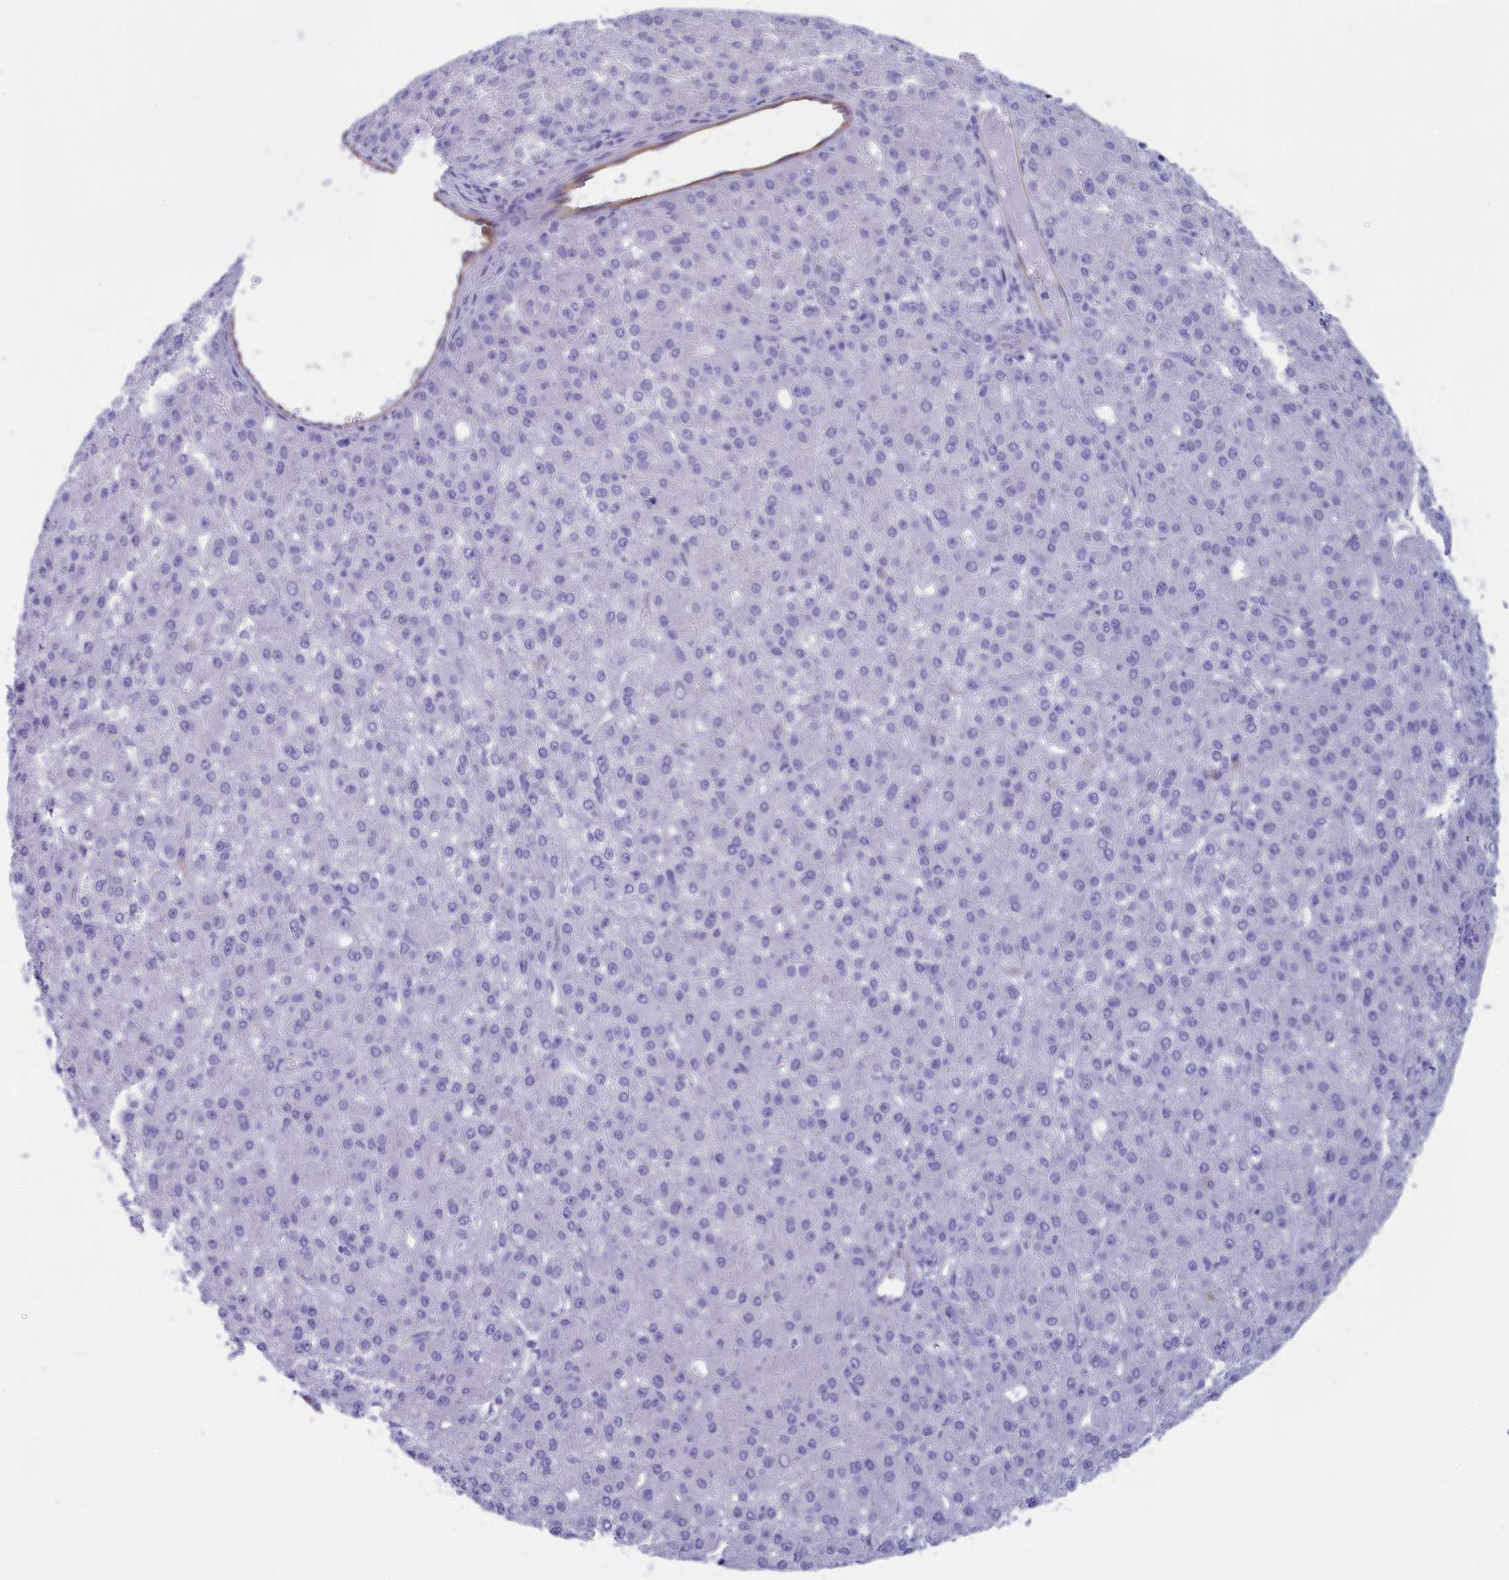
{"staining": {"intensity": "negative", "quantity": "none", "location": "none"}, "tissue": "liver cancer", "cell_type": "Tumor cells", "image_type": "cancer", "snomed": [{"axis": "morphology", "description": "Carcinoma, Hepatocellular, NOS"}, {"axis": "topography", "description": "Liver"}], "caption": "IHC histopathology image of neoplastic tissue: liver cancer stained with DAB (3,3'-diaminobenzidine) displays no significant protein positivity in tumor cells.", "gene": "TACSTD2", "patient": {"sex": "male", "age": 67}}